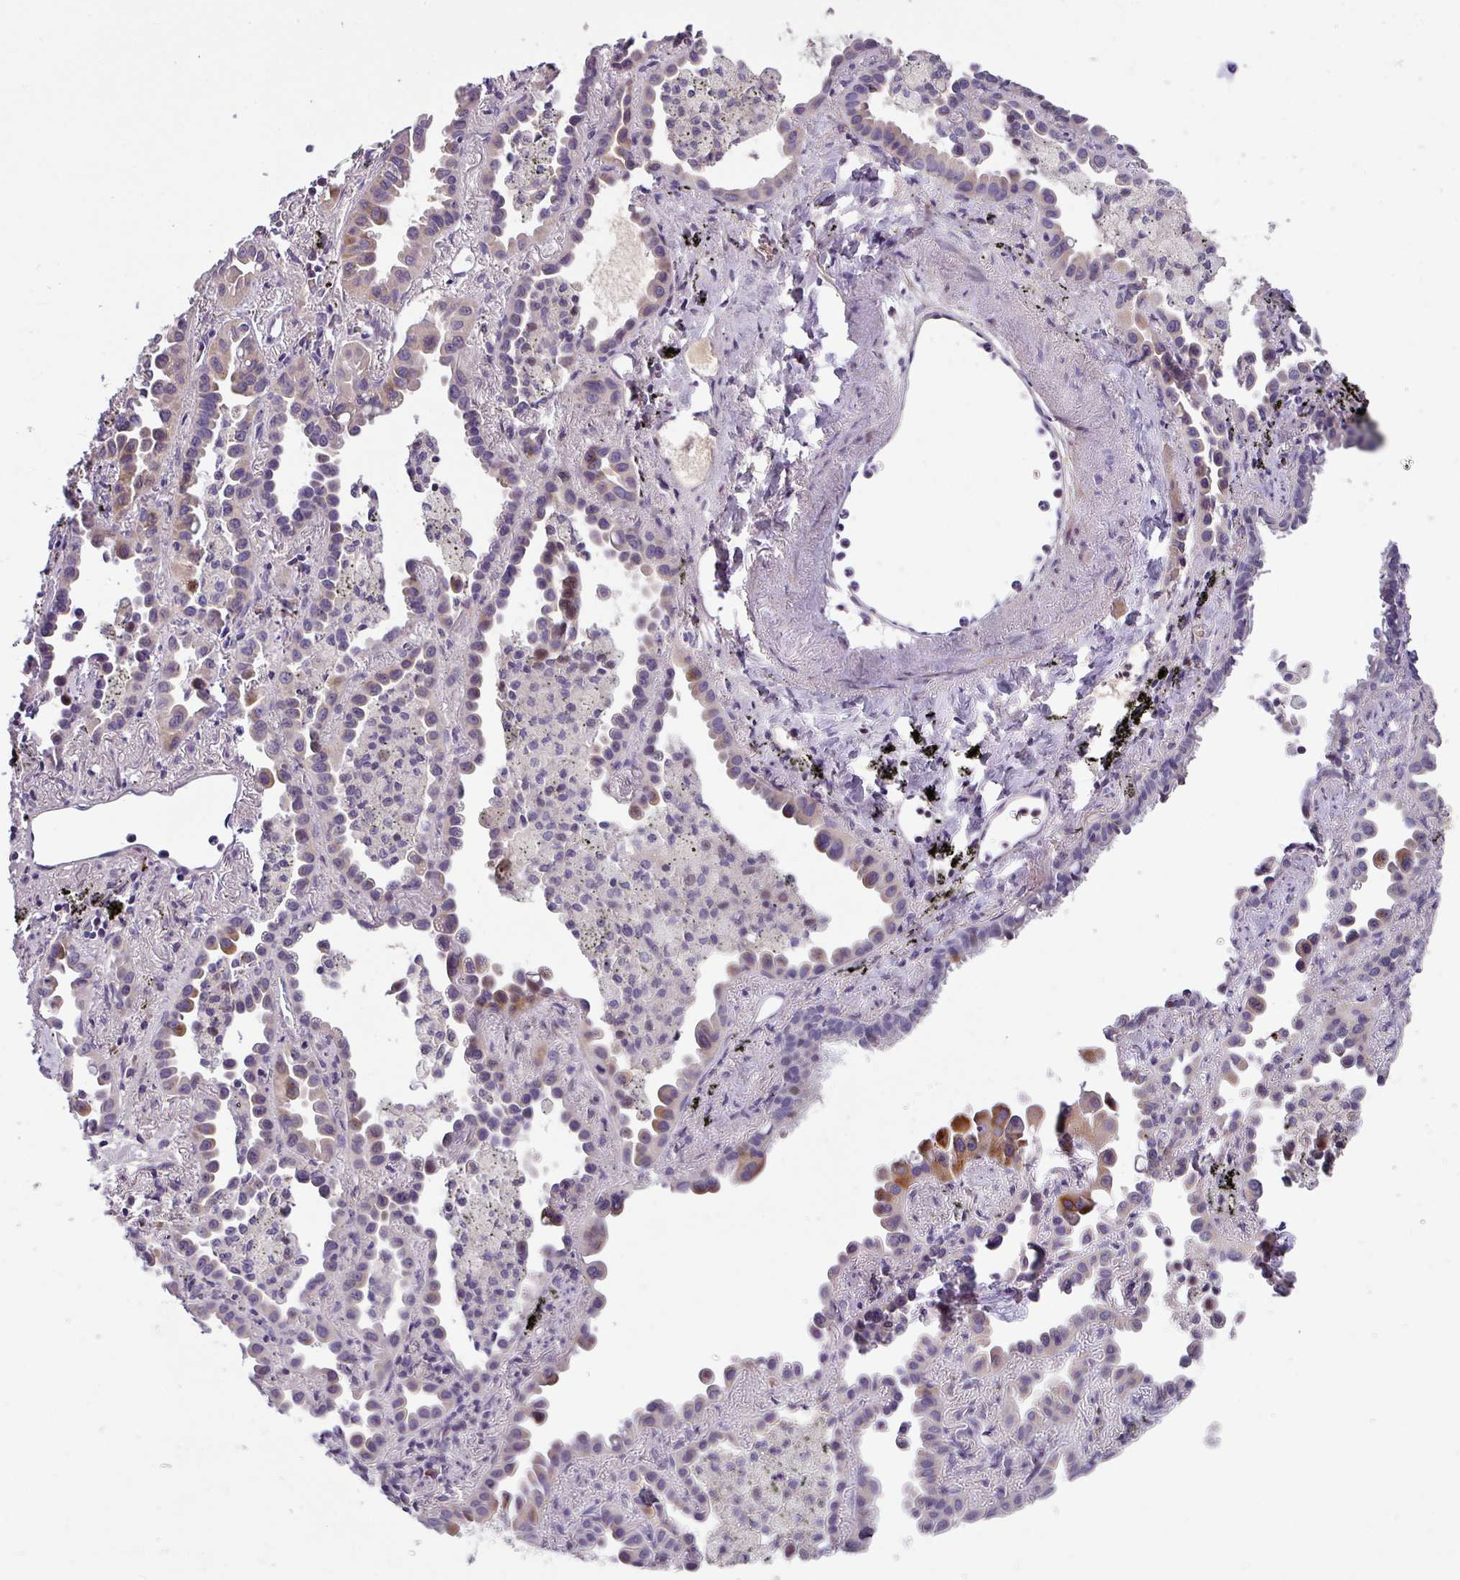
{"staining": {"intensity": "strong", "quantity": "25%-75%", "location": "cytoplasmic/membranous"}, "tissue": "lung cancer", "cell_type": "Tumor cells", "image_type": "cancer", "snomed": [{"axis": "morphology", "description": "Adenocarcinoma, NOS"}, {"axis": "topography", "description": "Lung"}], "caption": "Lung cancer (adenocarcinoma) tissue demonstrates strong cytoplasmic/membranous staining in approximately 25%-75% of tumor cells", "gene": "KLHL3", "patient": {"sex": "male", "age": 68}}